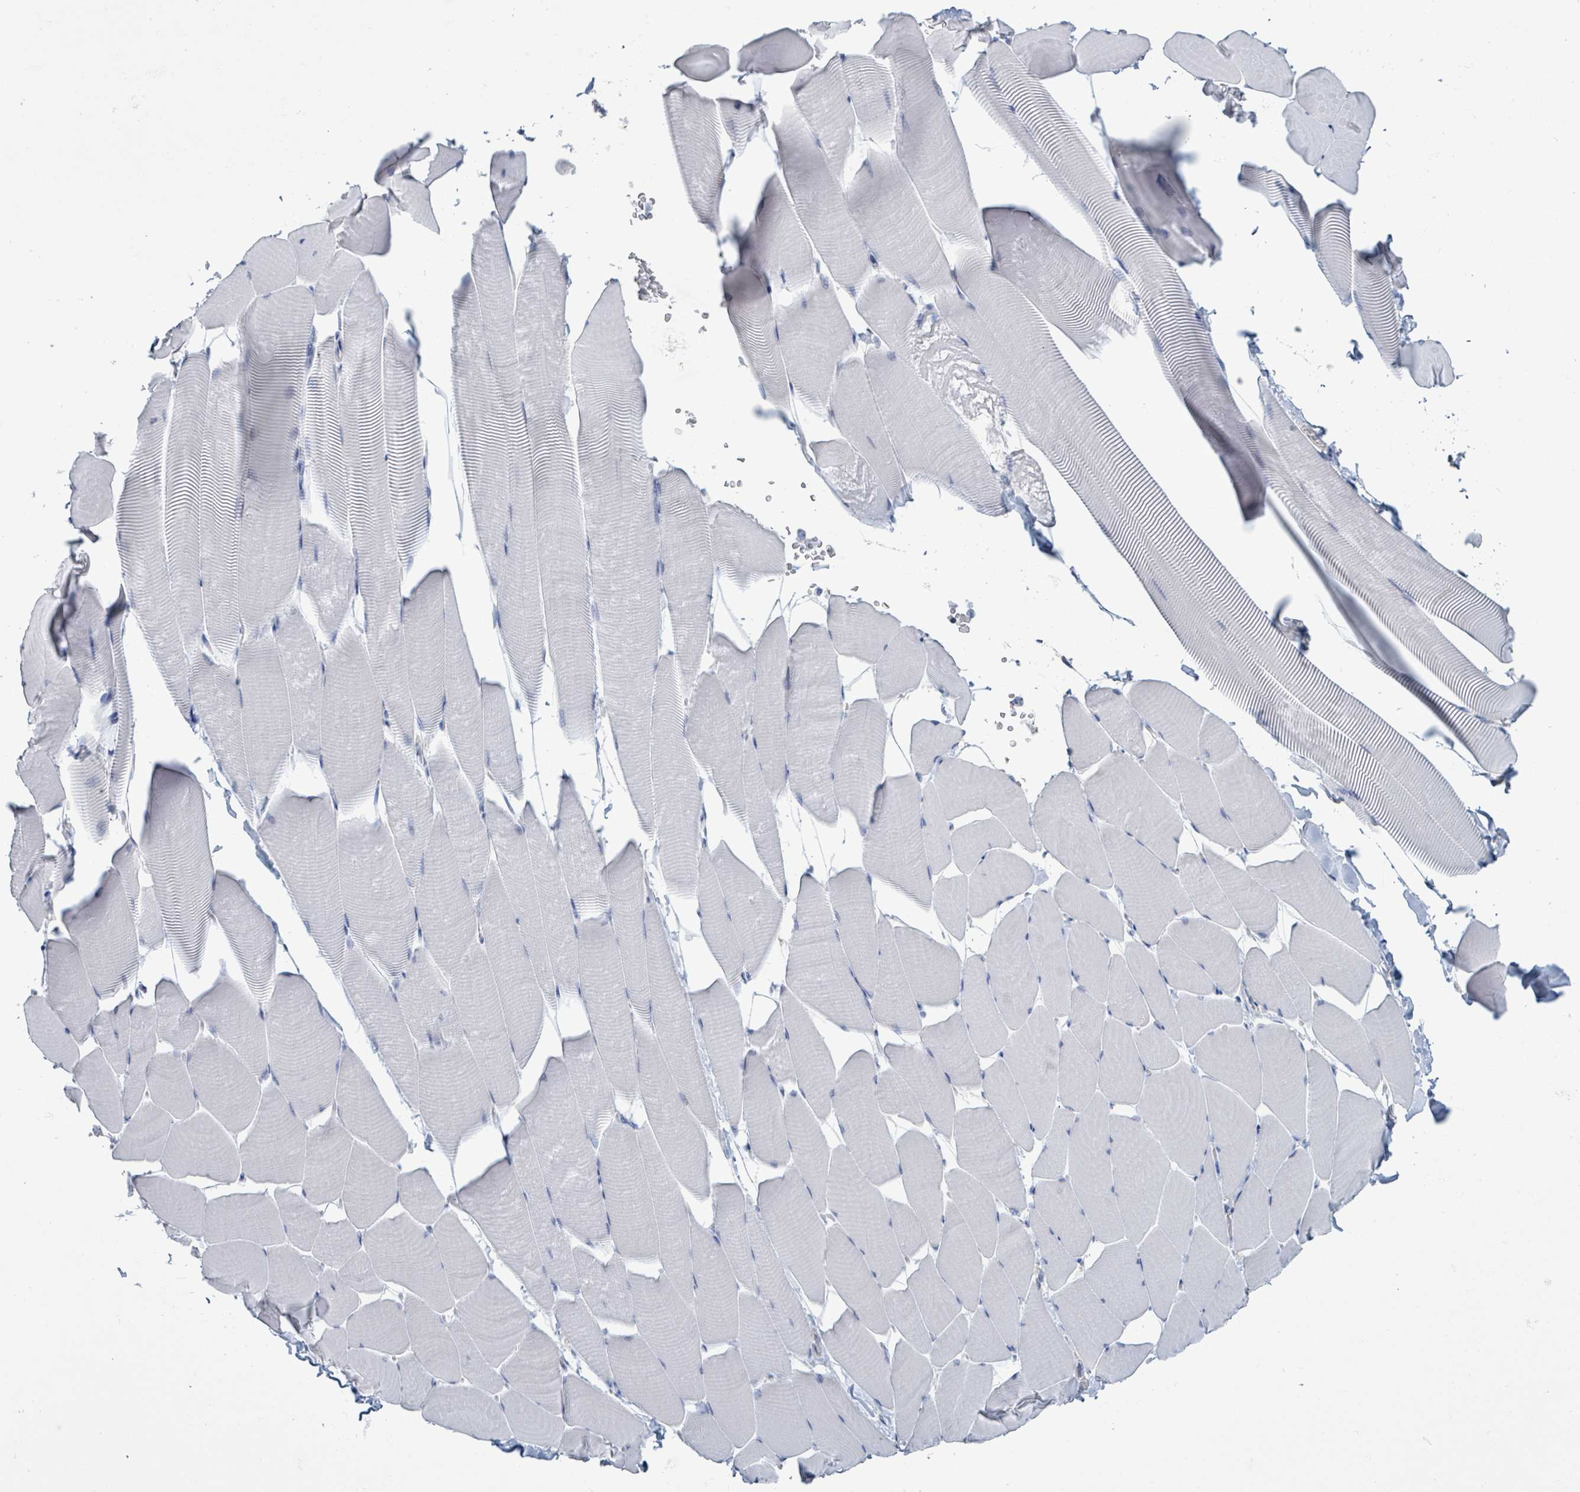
{"staining": {"intensity": "negative", "quantity": "none", "location": "none"}, "tissue": "skeletal muscle", "cell_type": "Myocytes", "image_type": "normal", "snomed": [{"axis": "morphology", "description": "Normal tissue, NOS"}, {"axis": "topography", "description": "Skeletal muscle"}], "caption": "High power microscopy histopathology image of an immunohistochemistry micrograph of unremarkable skeletal muscle, revealing no significant positivity in myocytes. (Immunohistochemistry, brightfield microscopy, high magnification).", "gene": "CT45A10", "patient": {"sex": "male", "age": 25}}